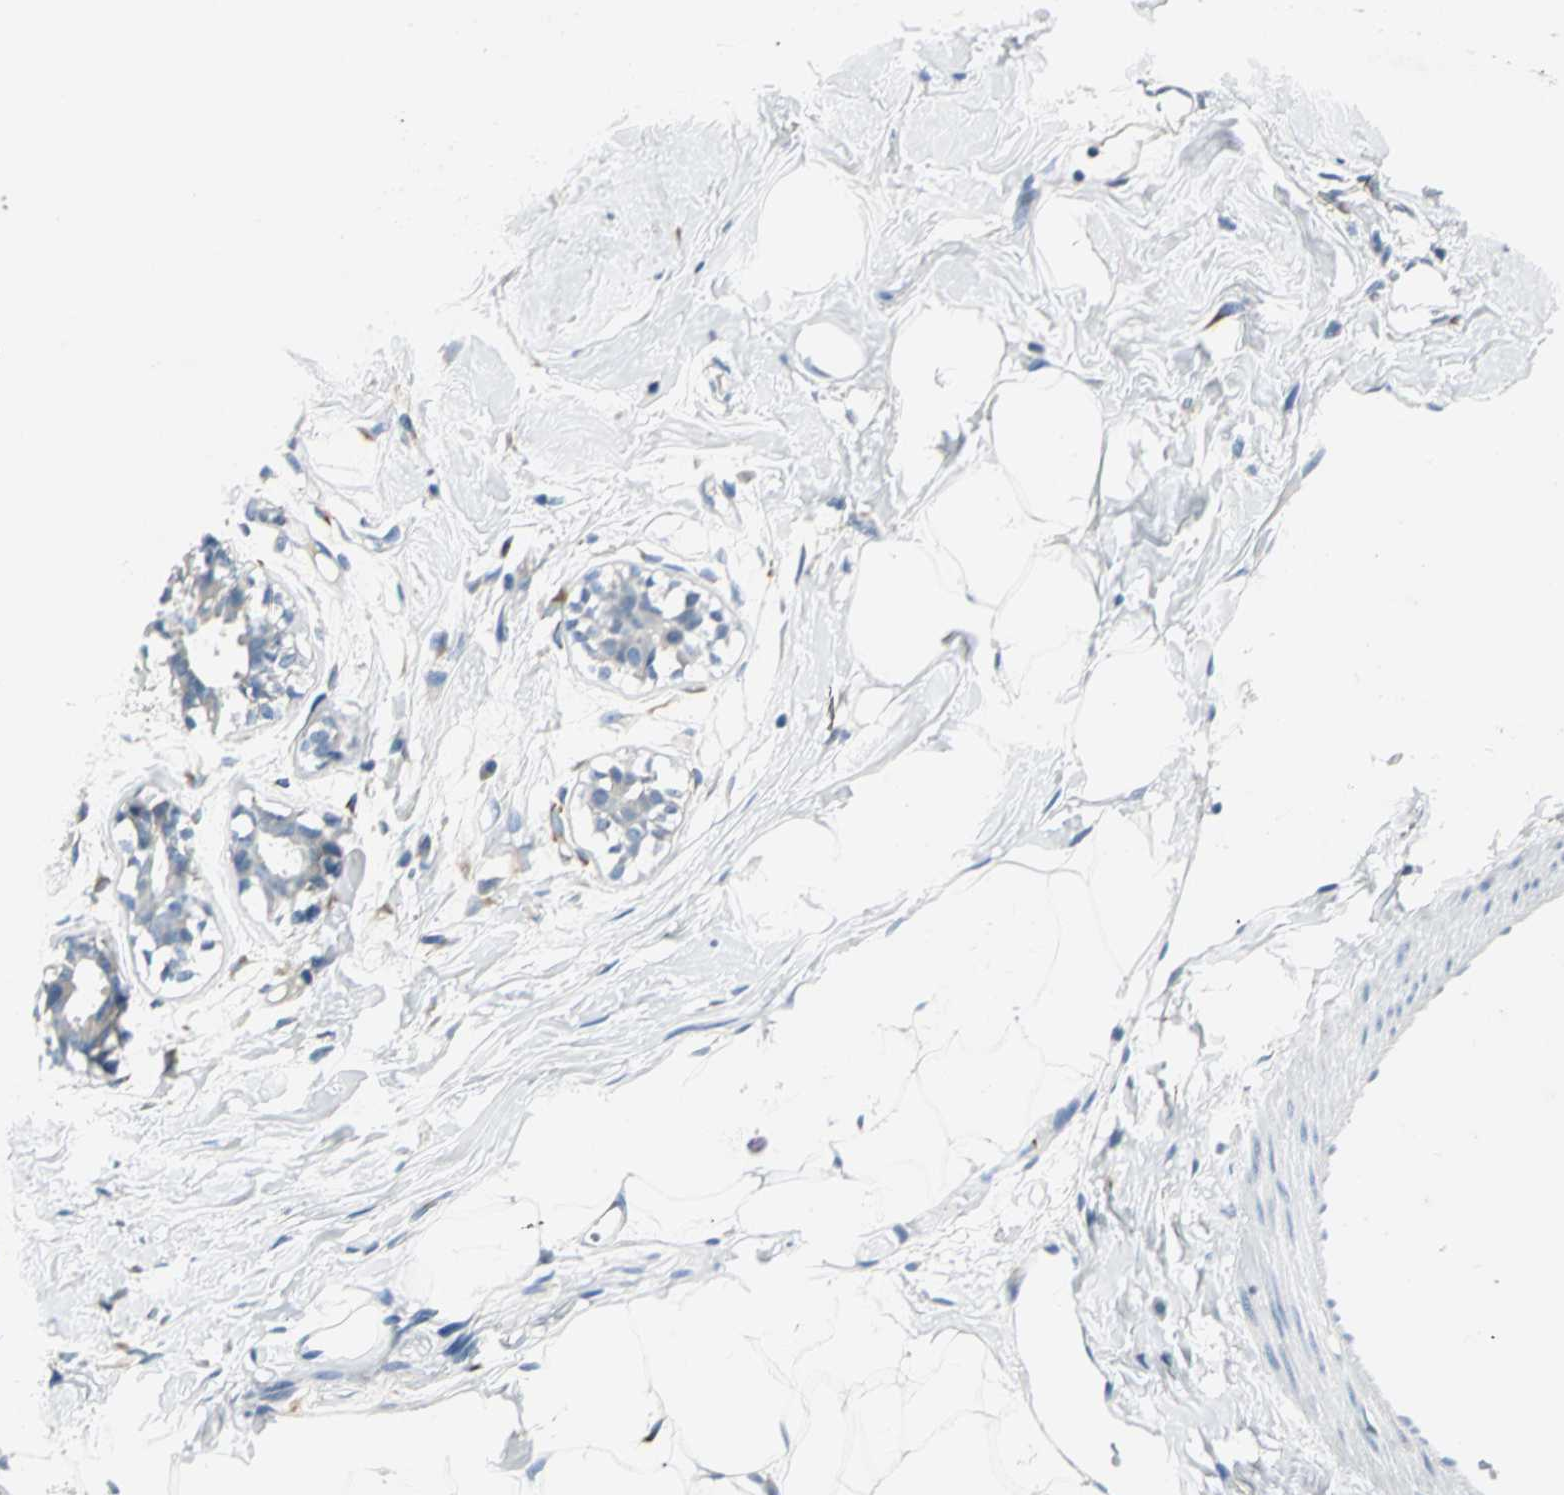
{"staining": {"intensity": "negative", "quantity": "none", "location": "none"}, "tissue": "breast", "cell_type": "Adipocytes", "image_type": "normal", "snomed": [{"axis": "morphology", "description": "Normal tissue, NOS"}, {"axis": "topography", "description": "Breast"}, {"axis": "topography", "description": "Adipose tissue"}], "caption": "DAB immunohistochemical staining of benign breast demonstrates no significant staining in adipocytes. Brightfield microscopy of immunohistochemistry stained with DAB (brown) and hematoxylin (blue), captured at high magnification.", "gene": "B3GNT2", "patient": {"sex": "female", "age": 25}}